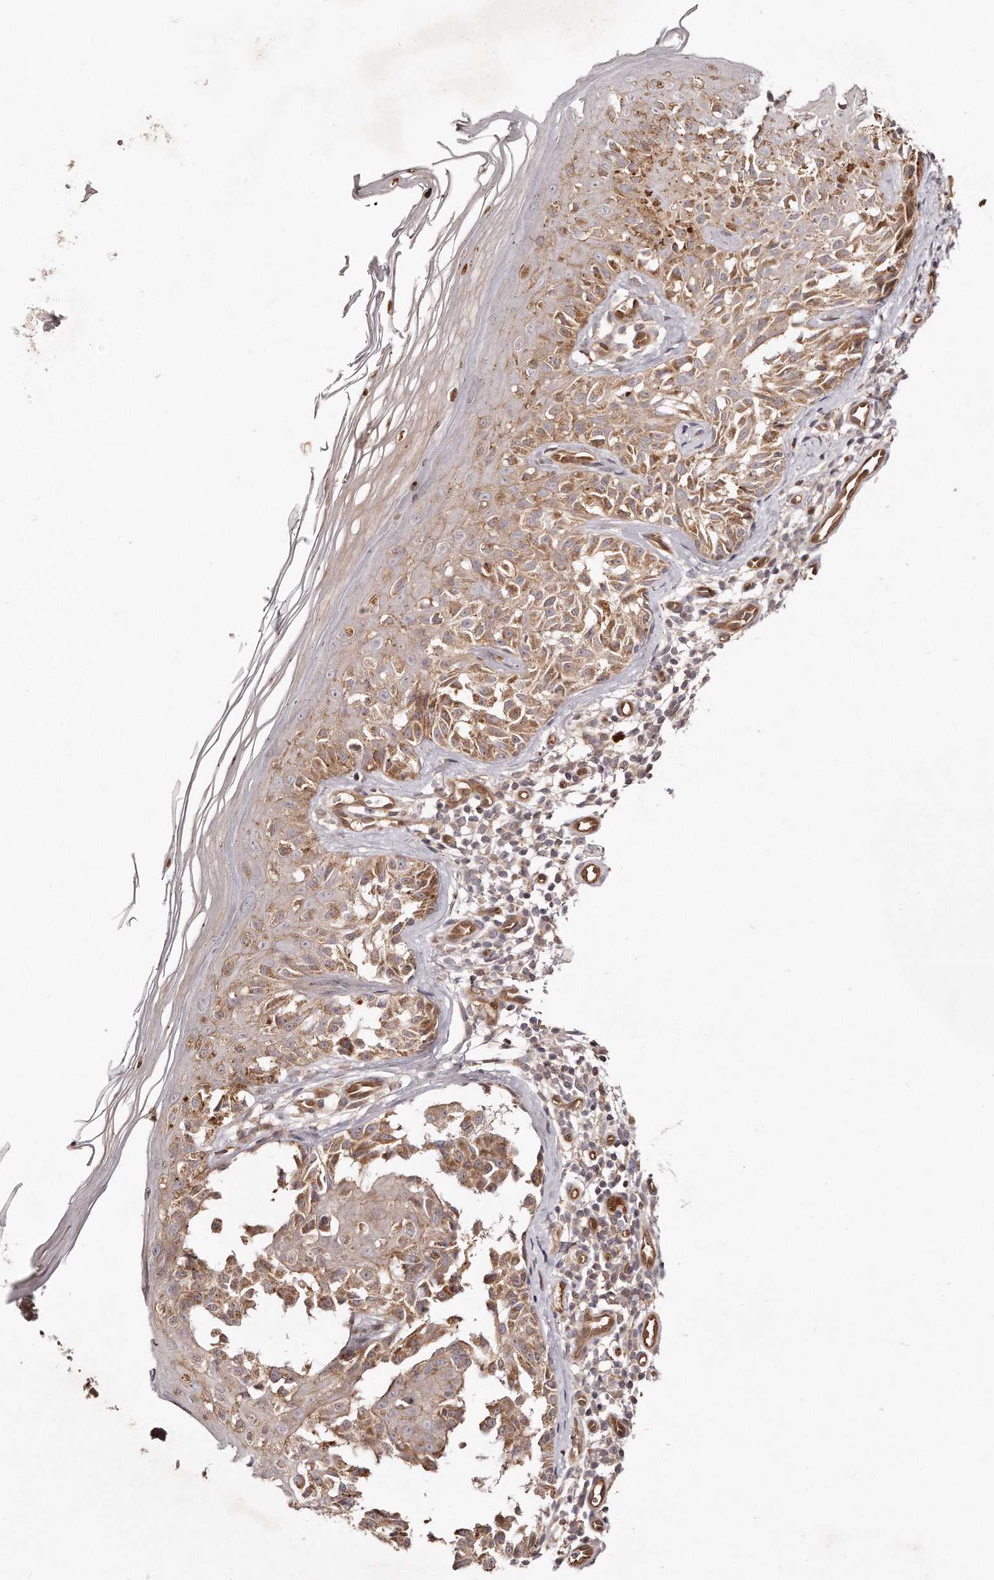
{"staining": {"intensity": "moderate", "quantity": ">75%", "location": "cytoplasmic/membranous"}, "tissue": "melanoma", "cell_type": "Tumor cells", "image_type": "cancer", "snomed": [{"axis": "morphology", "description": "Malignant melanoma, NOS"}, {"axis": "topography", "description": "Skin"}], "caption": "Melanoma stained with a protein marker shows moderate staining in tumor cells.", "gene": "GBP4", "patient": {"sex": "female", "age": 50}}